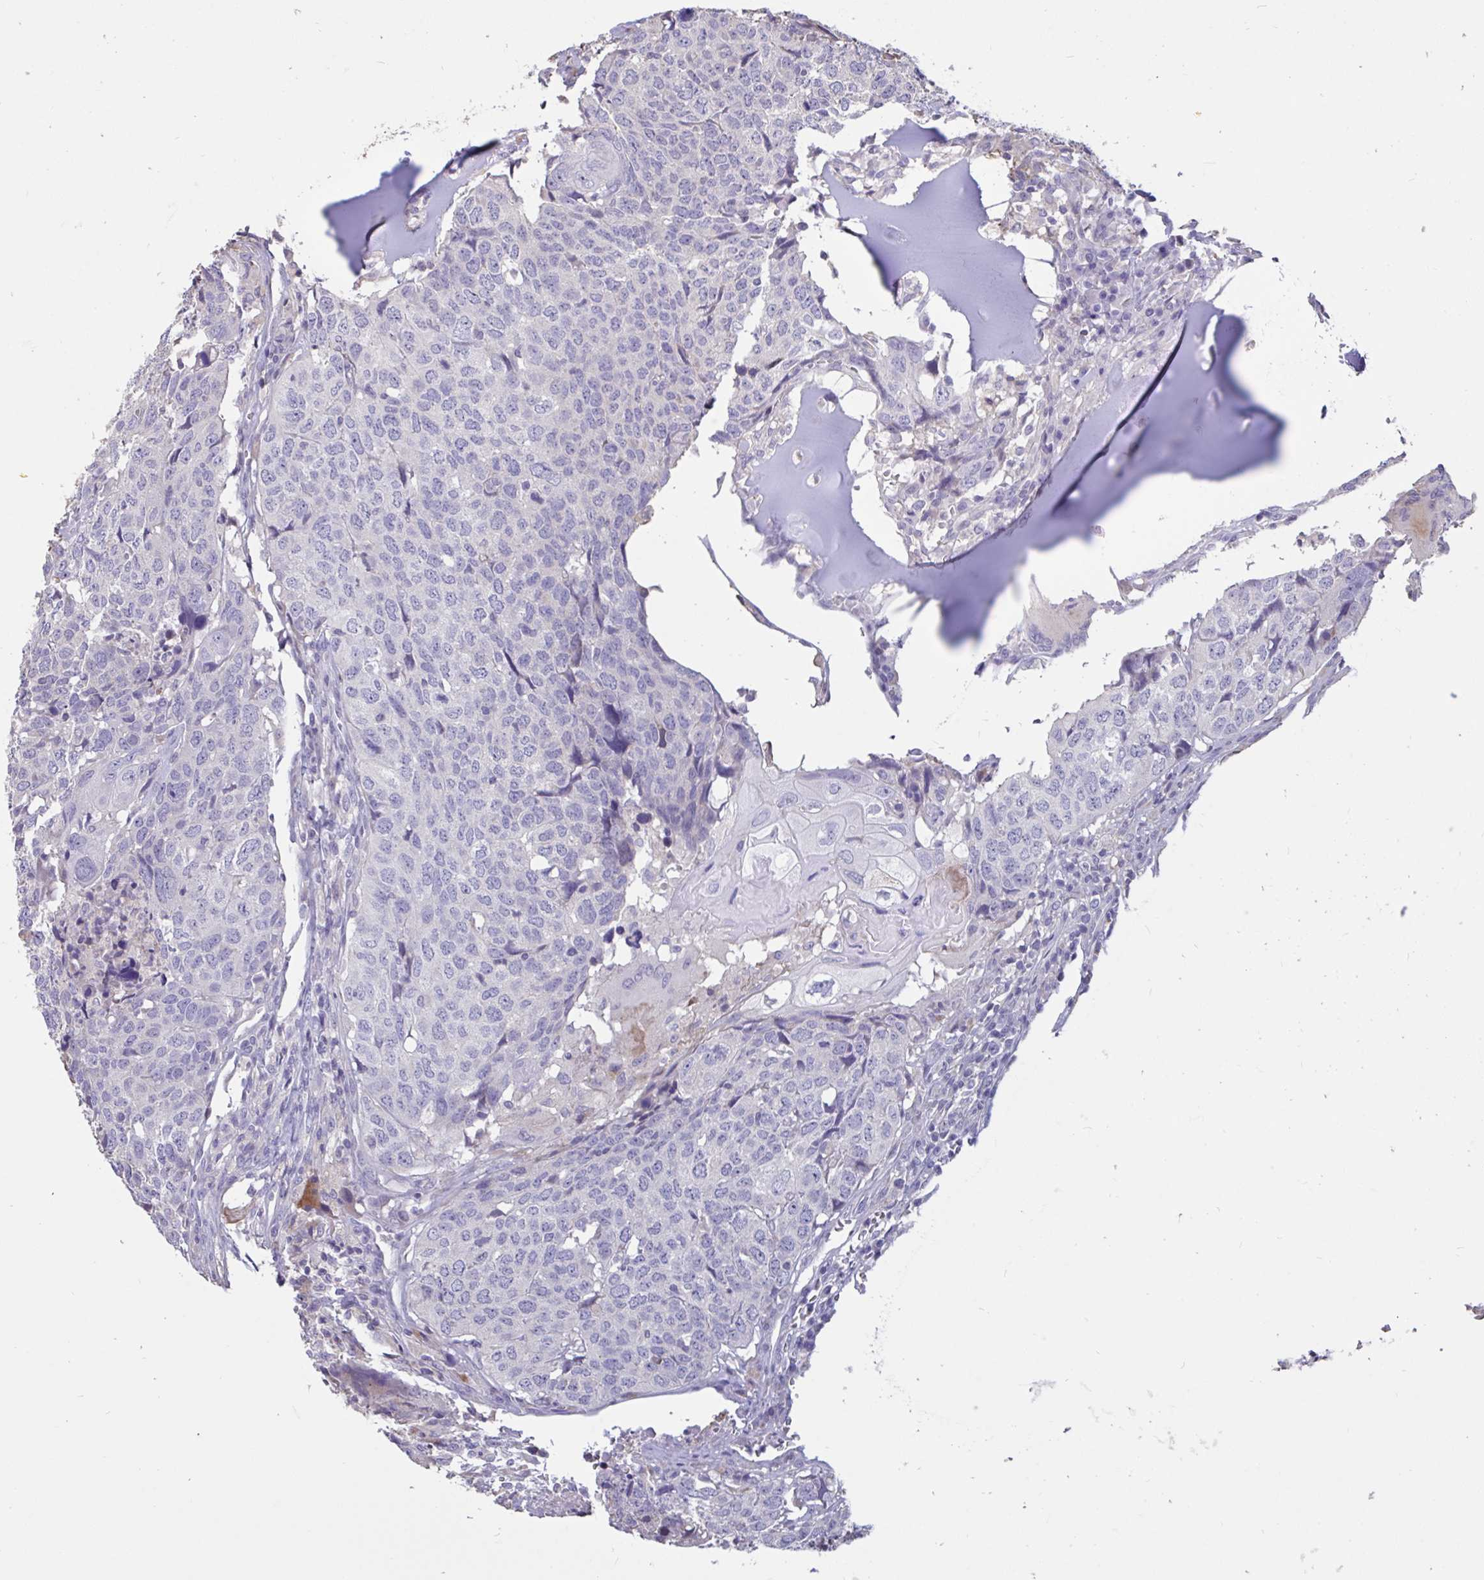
{"staining": {"intensity": "negative", "quantity": "none", "location": "none"}, "tissue": "head and neck cancer", "cell_type": "Tumor cells", "image_type": "cancer", "snomed": [{"axis": "morphology", "description": "Normal tissue, NOS"}, {"axis": "morphology", "description": "Squamous cell carcinoma, NOS"}, {"axis": "topography", "description": "Skeletal muscle"}, {"axis": "topography", "description": "Vascular tissue"}, {"axis": "topography", "description": "Peripheral nerve tissue"}, {"axis": "topography", "description": "Head-Neck"}], "caption": "Tumor cells show no significant expression in head and neck cancer.", "gene": "DDX39A", "patient": {"sex": "male", "age": 66}}